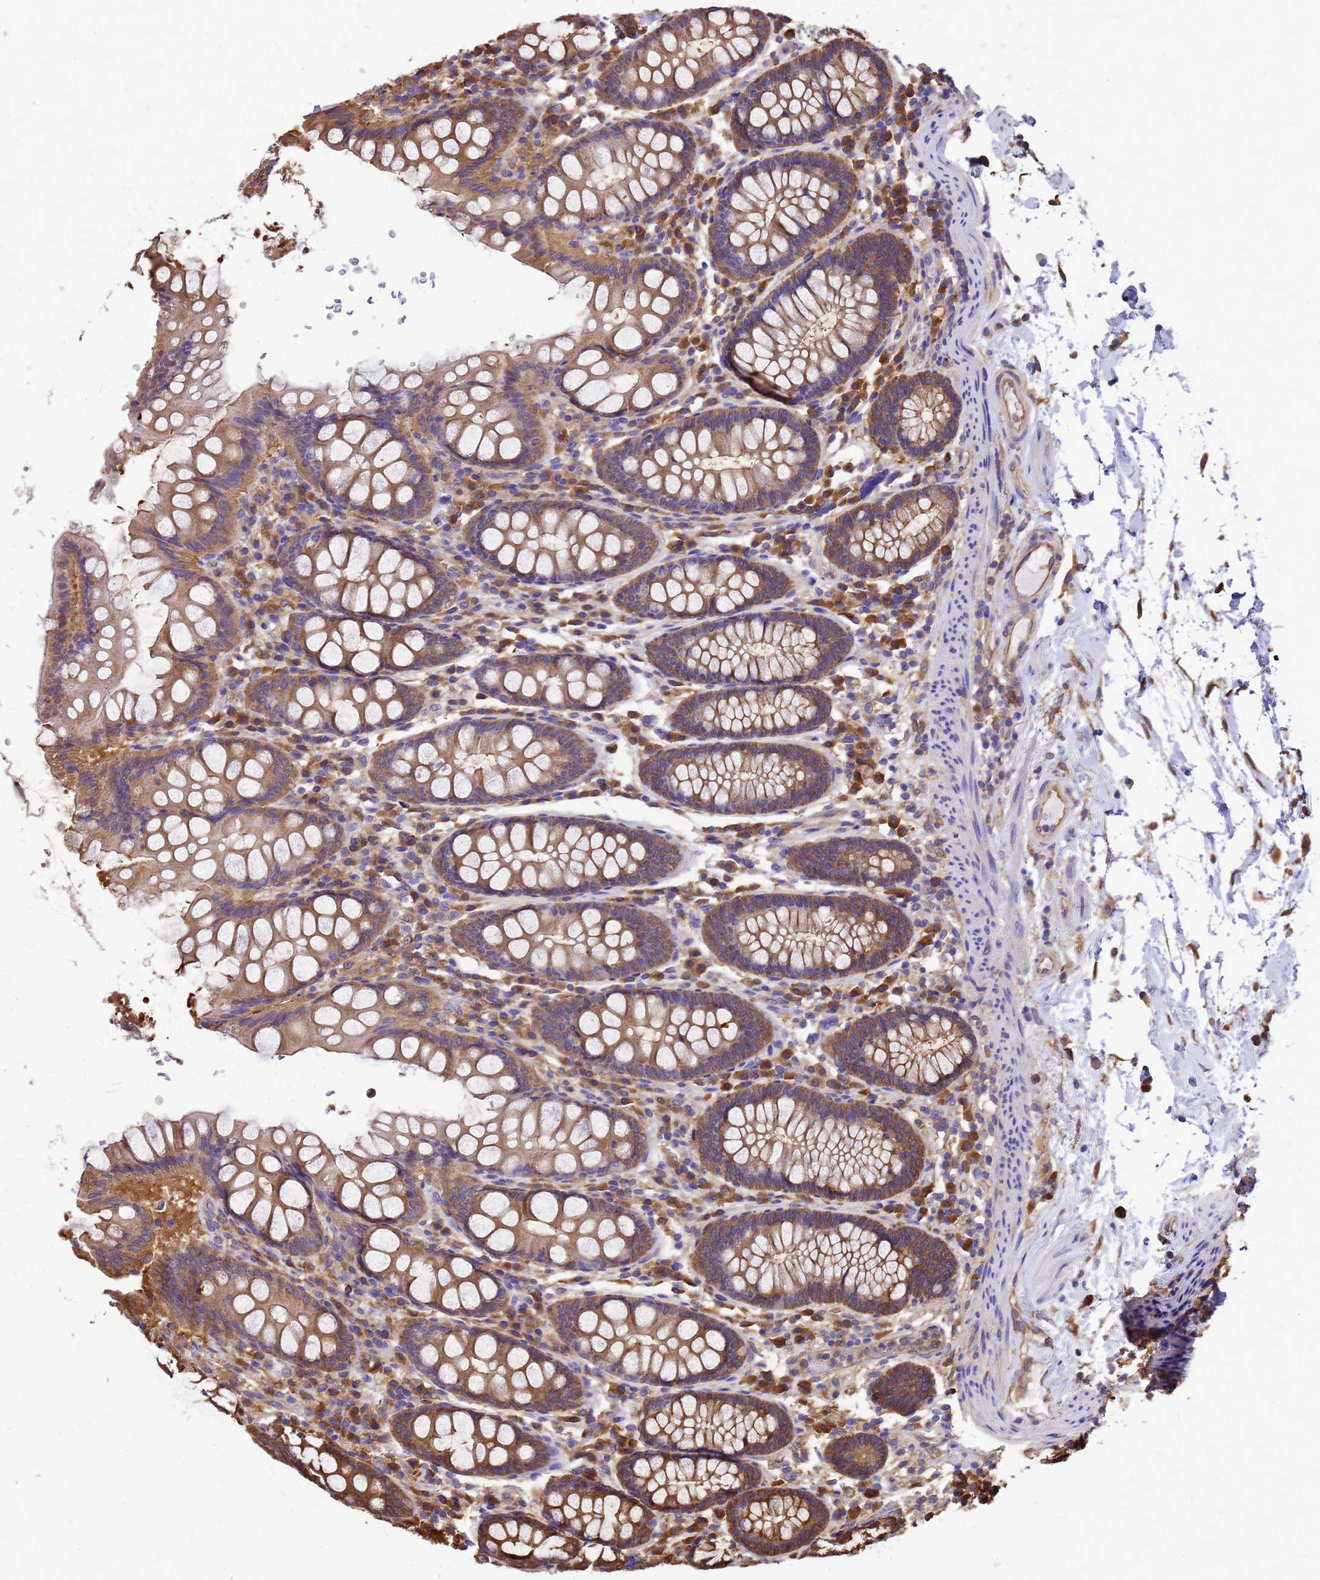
{"staining": {"intensity": "moderate", "quantity": ">75%", "location": "cytoplasmic/membranous"}, "tissue": "colon", "cell_type": "Endothelial cells", "image_type": "normal", "snomed": [{"axis": "morphology", "description": "Normal tissue, NOS"}, {"axis": "topography", "description": "Colon"}], "caption": "A medium amount of moderate cytoplasmic/membranous positivity is seen in about >75% of endothelial cells in normal colon. (DAB (3,3'-diaminobenzidine) IHC with brightfield microscopy, high magnification).", "gene": "GID4", "patient": {"sex": "female", "age": 79}}